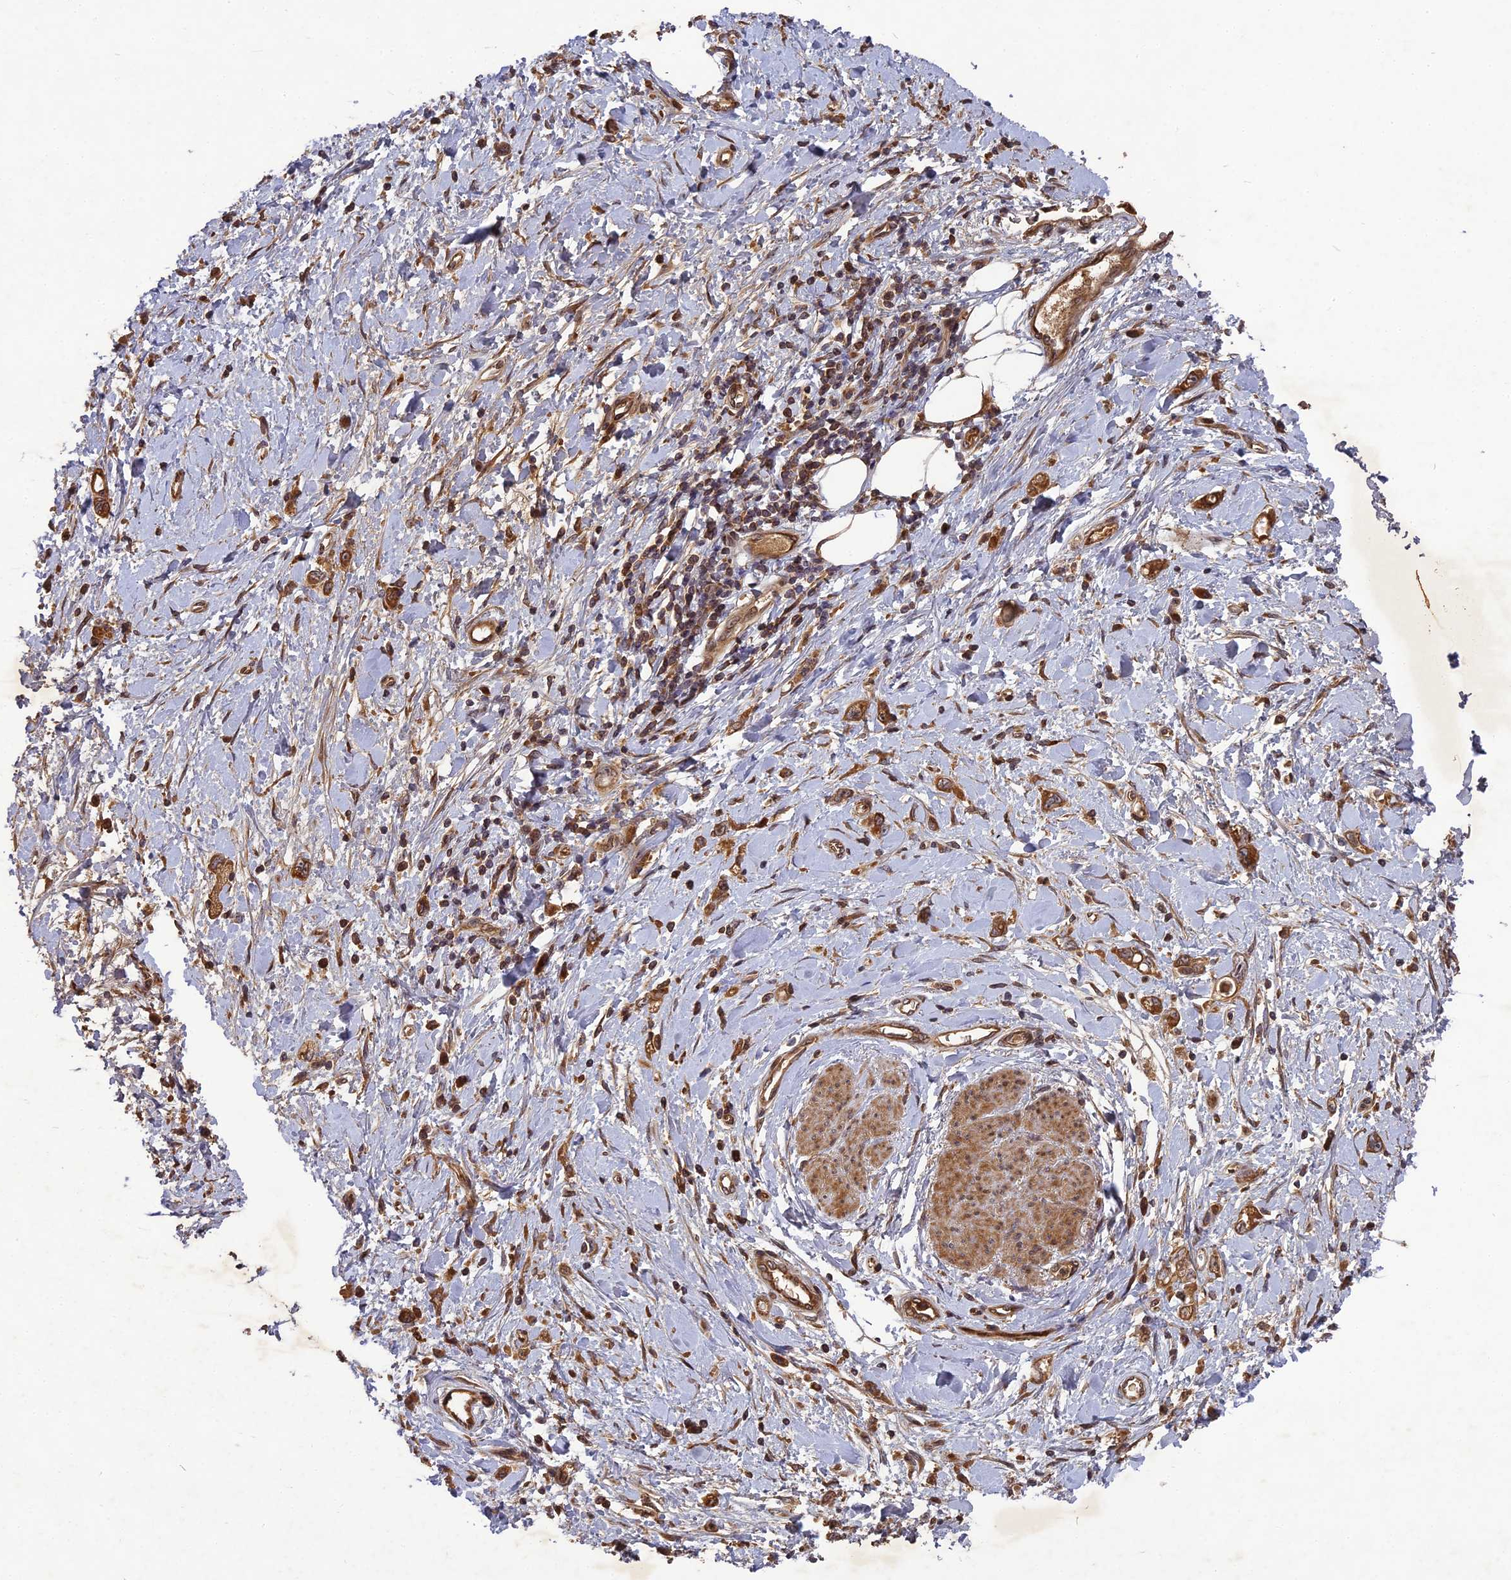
{"staining": {"intensity": "moderate", "quantity": ">75%", "location": "cytoplasmic/membranous"}, "tissue": "stomach cancer", "cell_type": "Tumor cells", "image_type": "cancer", "snomed": [{"axis": "morphology", "description": "Adenocarcinoma, NOS"}, {"axis": "topography", "description": "Stomach"}], "caption": "Moderate cytoplasmic/membranous expression is seen in approximately >75% of tumor cells in adenocarcinoma (stomach).", "gene": "TMUB2", "patient": {"sex": "female", "age": 76}}